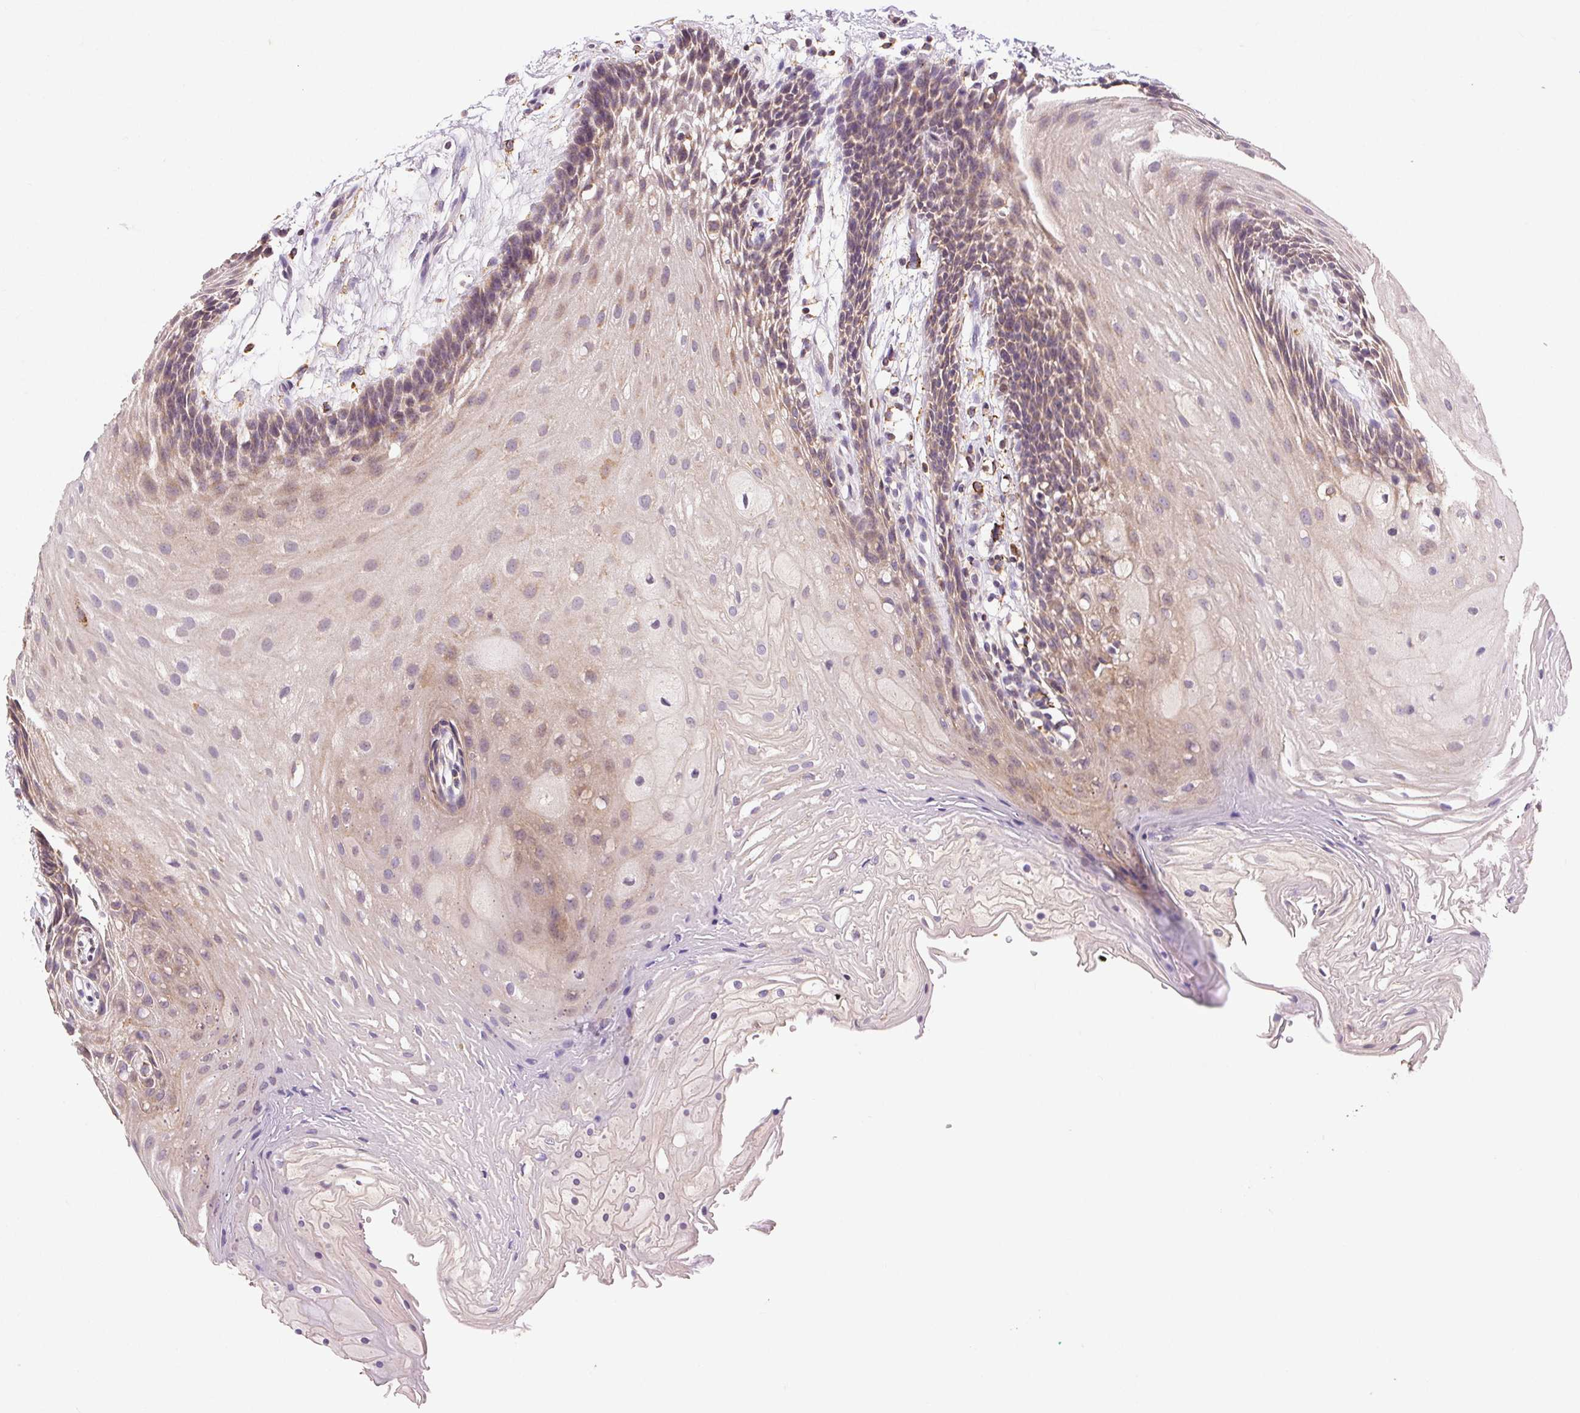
{"staining": {"intensity": "weak", "quantity": ">75%", "location": "cytoplasmic/membranous"}, "tissue": "oral mucosa", "cell_type": "Squamous epithelial cells", "image_type": "normal", "snomed": [{"axis": "morphology", "description": "Normal tissue, NOS"}, {"axis": "morphology", "description": "Squamous cell carcinoma, NOS"}, {"axis": "topography", "description": "Oral tissue"}, {"axis": "topography", "description": "Tounge, NOS"}, {"axis": "topography", "description": "Head-Neck"}], "caption": "Immunohistochemical staining of unremarkable oral mucosa demonstrates low levels of weak cytoplasmic/membranous expression in about >75% of squamous epithelial cells.", "gene": "FNBP1L", "patient": {"sex": "male", "age": 62}}